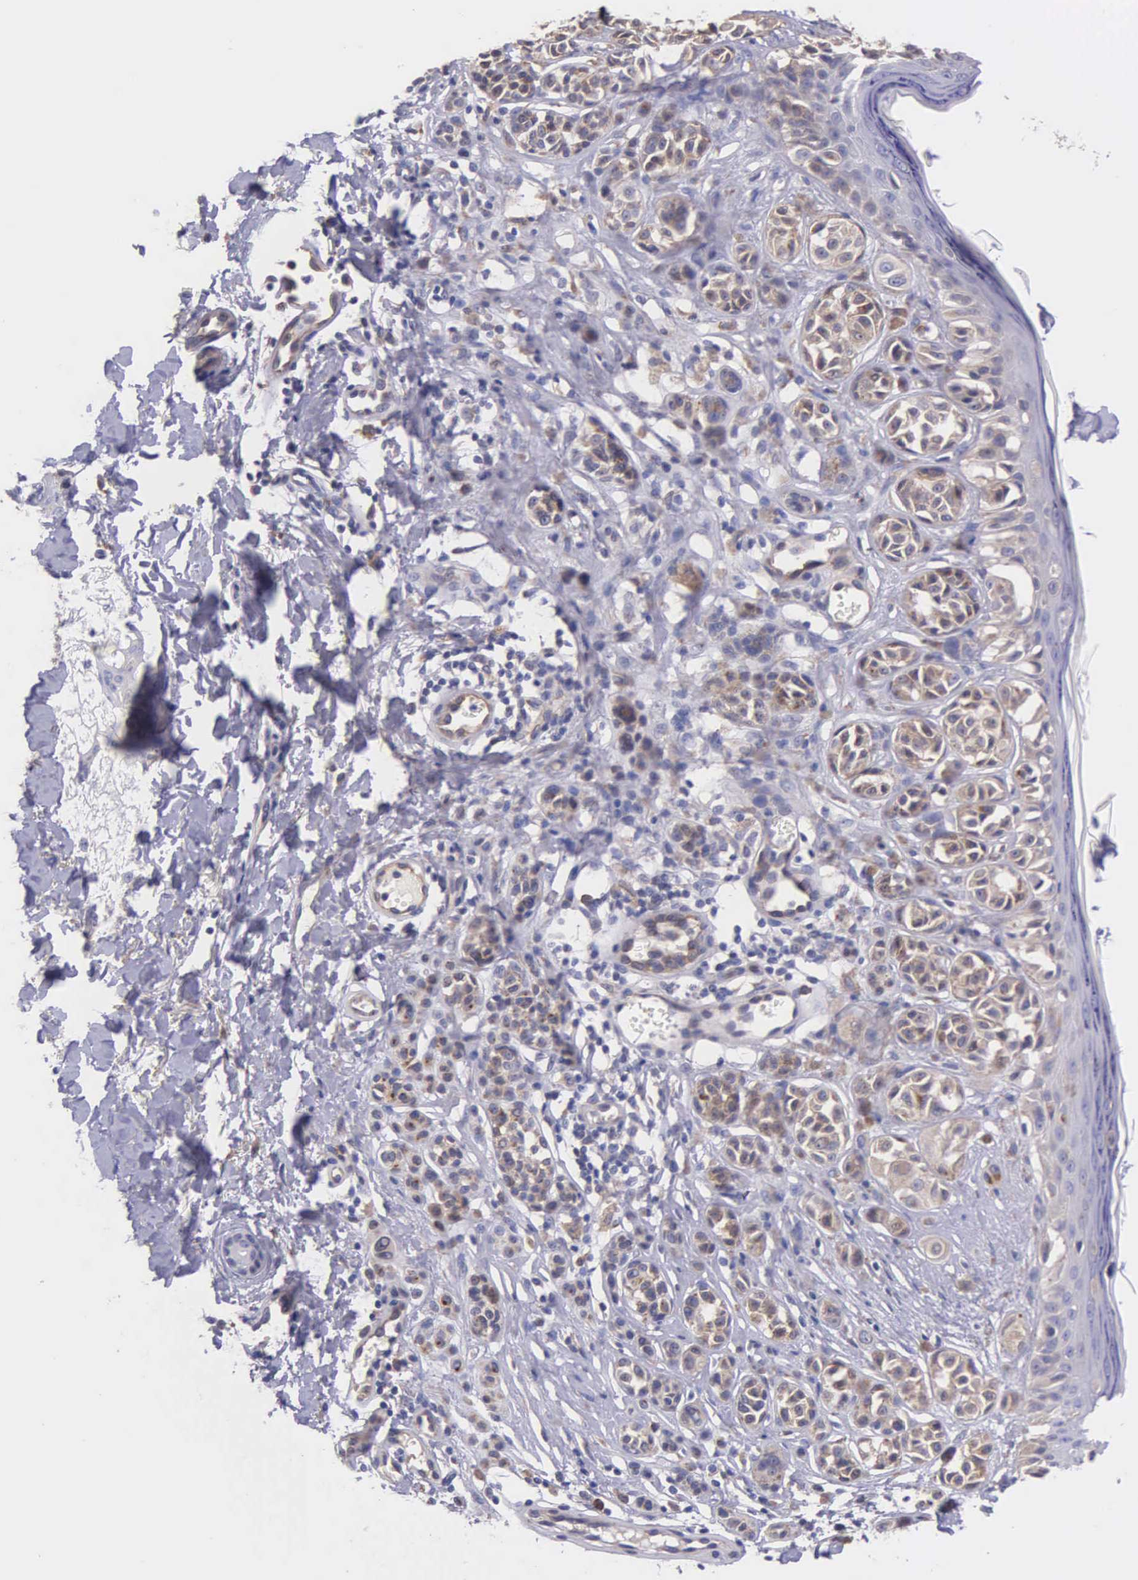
{"staining": {"intensity": "weak", "quantity": "25%-75%", "location": "cytoplasmic/membranous"}, "tissue": "melanoma", "cell_type": "Tumor cells", "image_type": "cancer", "snomed": [{"axis": "morphology", "description": "Malignant melanoma, NOS"}, {"axis": "topography", "description": "Skin"}], "caption": "An immunohistochemistry (IHC) image of tumor tissue is shown. Protein staining in brown highlights weak cytoplasmic/membranous positivity in melanoma within tumor cells.", "gene": "ZC3H12B", "patient": {"sex": "male", "age": 40}}